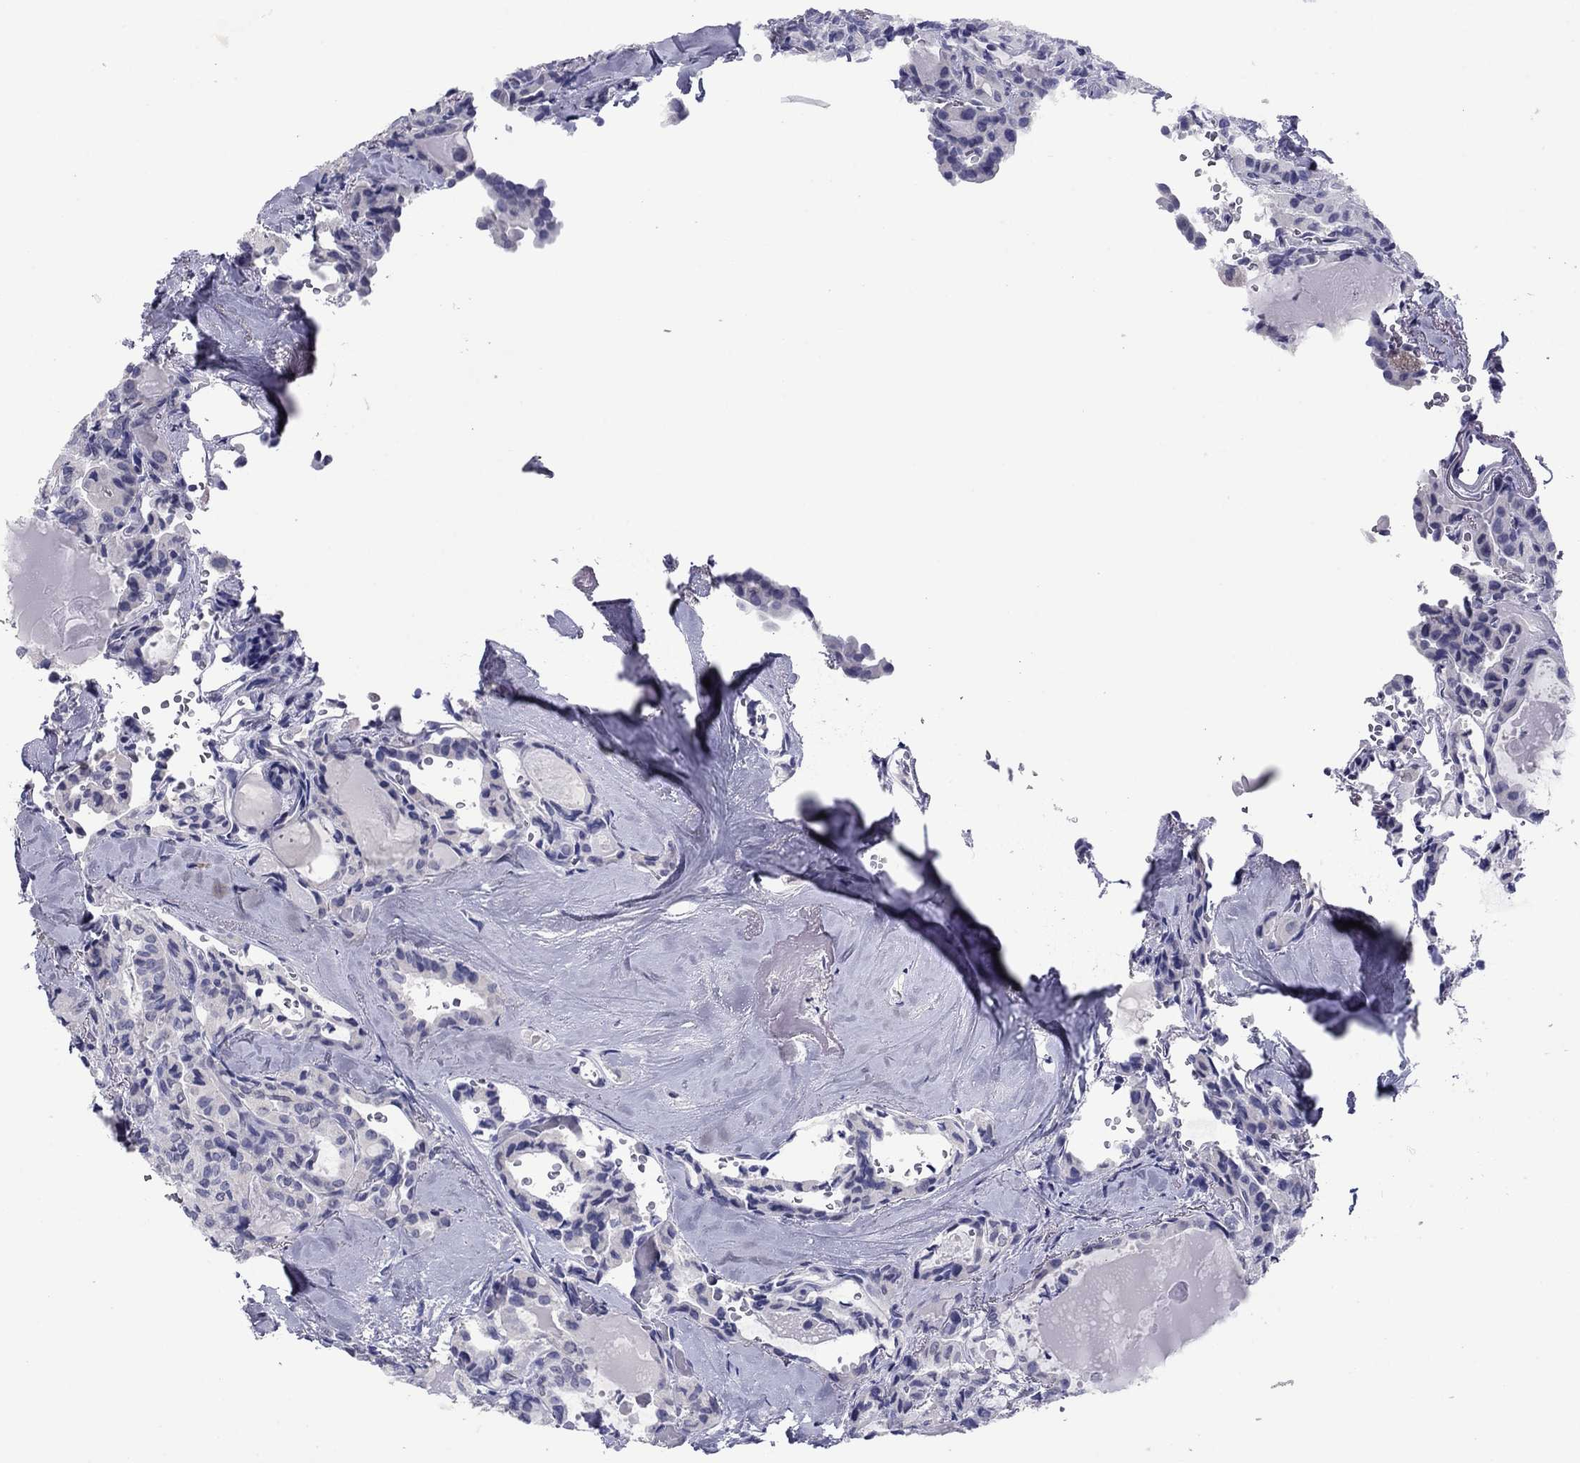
{"staining": {"intensity": "negative", "quantity": "none", "location": "none"}, "tissue": "thyroid cancer", "cell_type": "Tumor cells", "image_type": "cancer", "snomed": [{"axis": "morphology", "description": "Papillary adenocarcinoma, NOS"}, {"axis": "topography", "description": "Thyroid gland"}], "caption": "This is an immunohistochemistry (IHC) micrograph of human thyroid cancer. There is no expression in tumor cells.", "gene": "HAO1", "patient": {"sex": "female", "age": 41}}